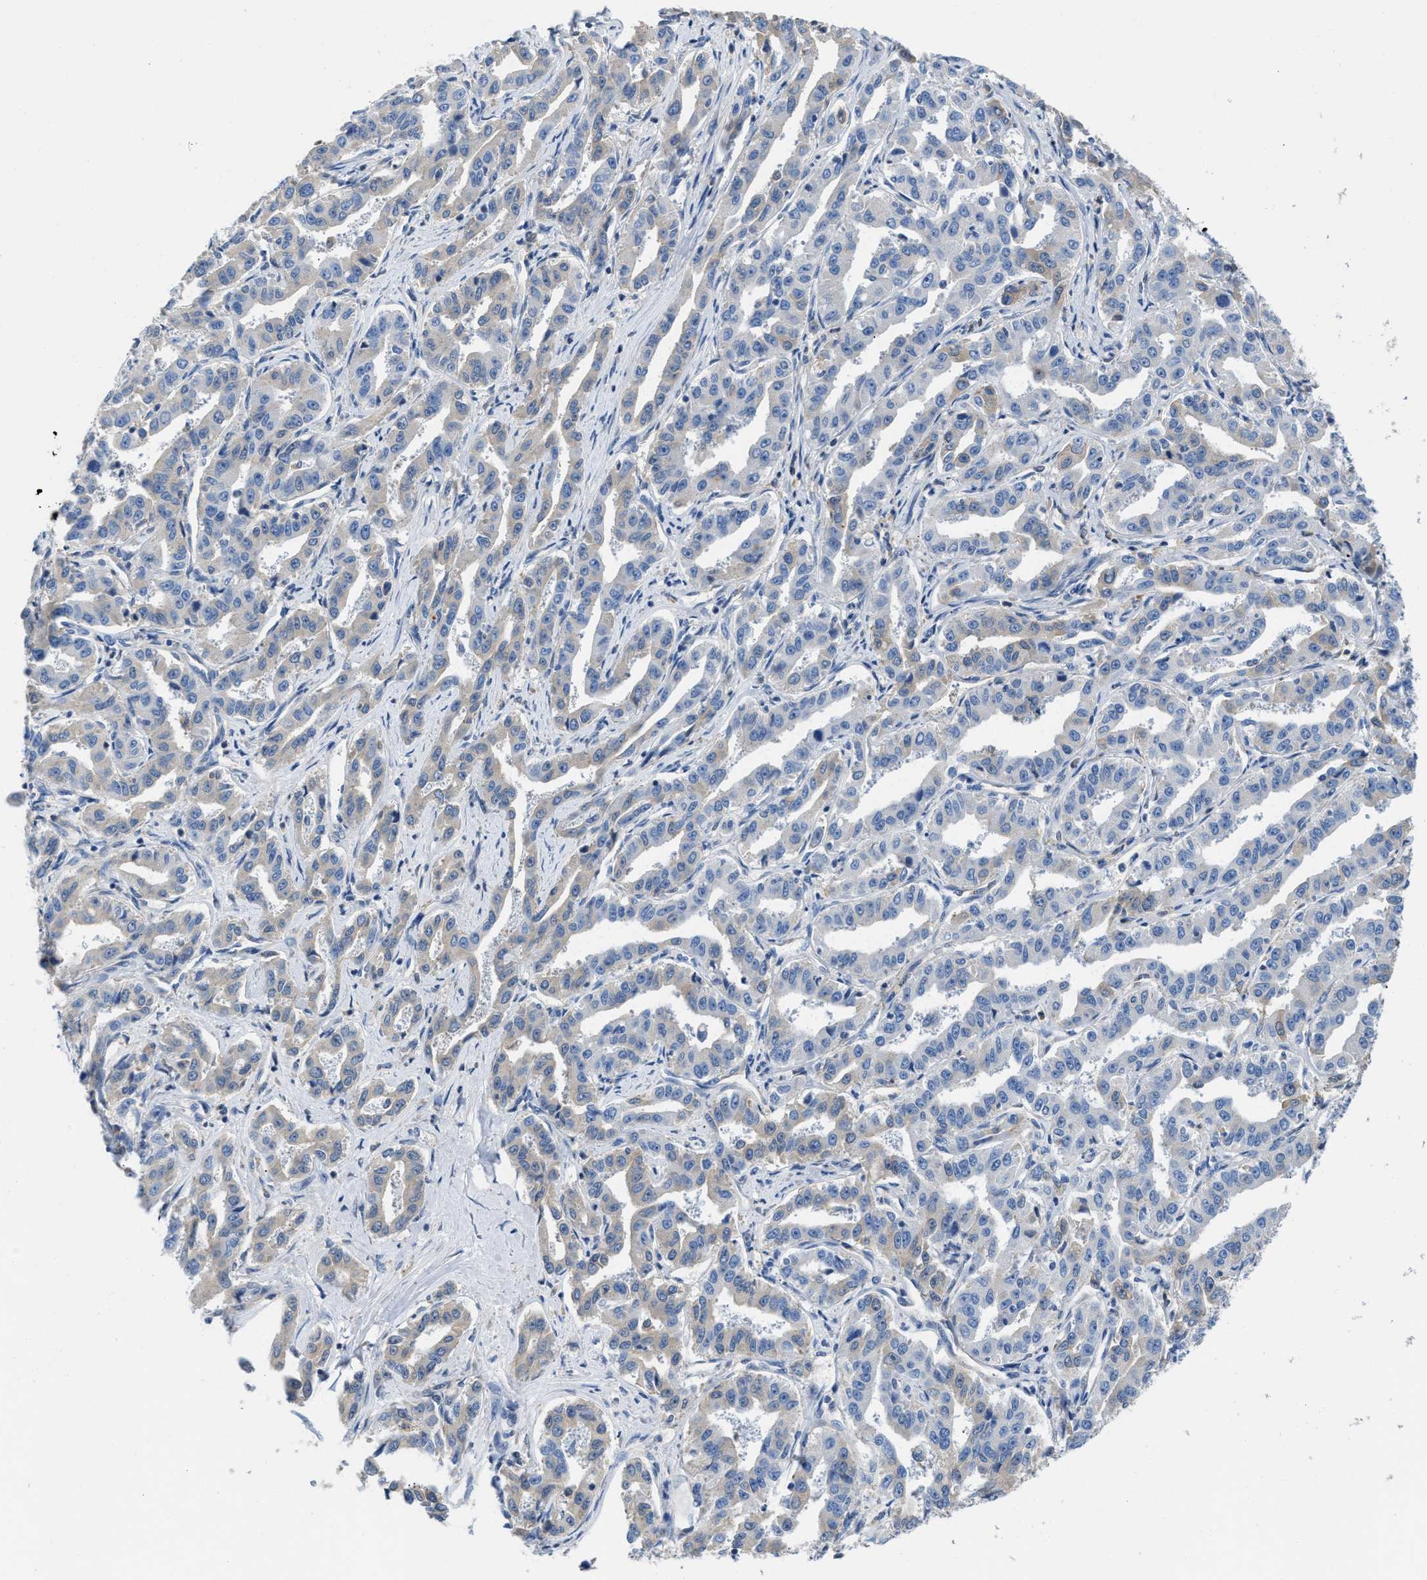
{"staining": {"intensity": "weak", "quantity": "<25%", "location": "cytoplasmic/membranous"}, "tissue": "liver cancer", "cell_type": "Tumor cells", "image_type": "cancer", "snomed": [{"axis": "morphology", "description": "Cholangiocarcinoma"}, {"axis": "topography", "description": "Liver"}], "caption": "Immunohistochemistry photomicrograph of neoplastic tissue: liver cholangiocarcinoma stained with DAB (3,3'-diaminobenzidine) displays no significant protein staining in tumor cells.", "gene": "C1S", "patient": {"sex": "male", "age": 59}}